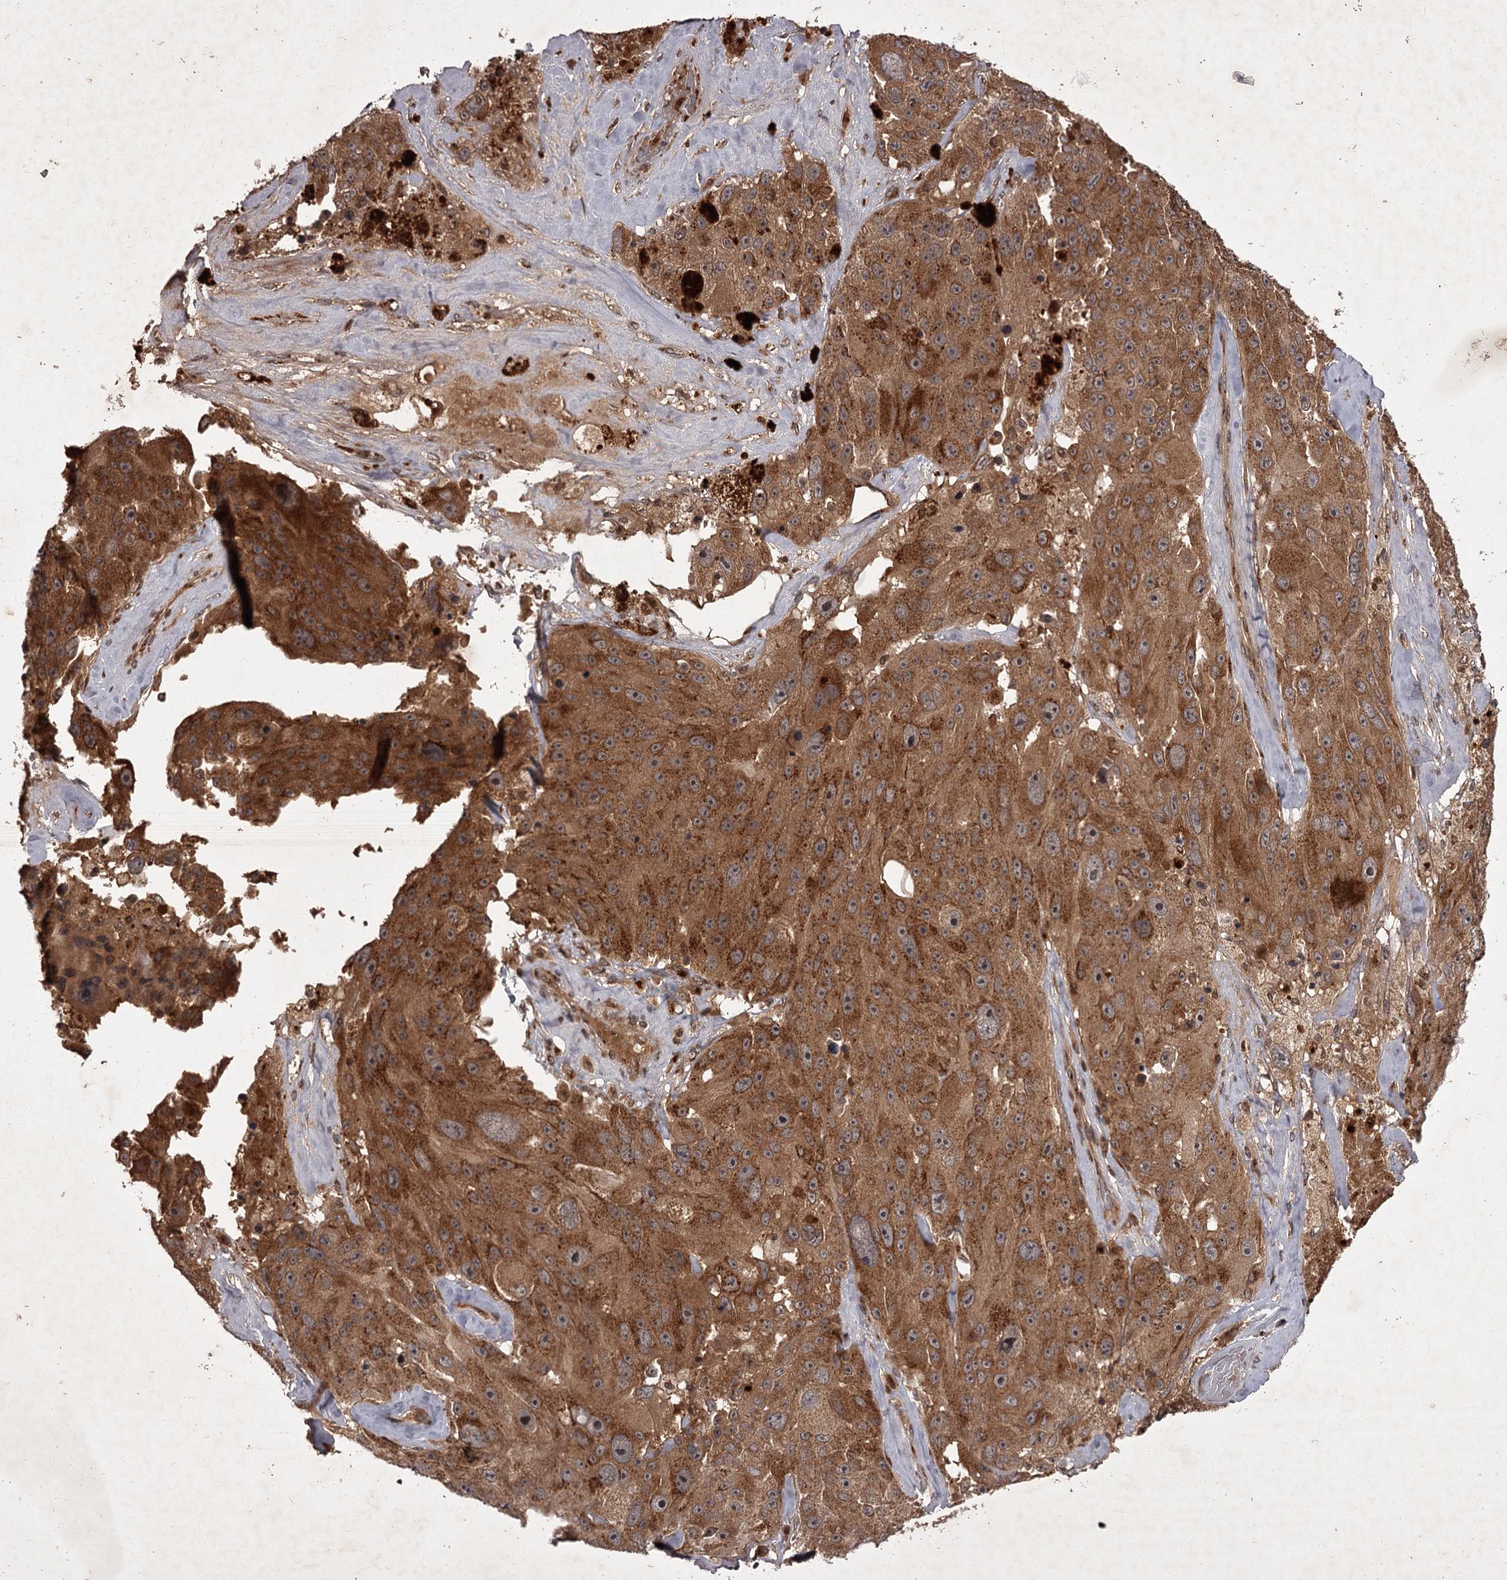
{"staining": {"intensity": "moderate", "quantity": ">75%", "location": "cytoplasmic/membranous"}, "tissue": "melanoma", "cell_type": "Tumor cells", "image_type": "cancer", "snomed": [{"axis": "morphology", "description": "Malignant melanoma, Metastatic site"}, {"axis": "topography", "description": "Lymph node"}], "caption": "This photomicrograph shows immunohistochemistry (IHC) staining of human melanoma, with medium moderate cytoplasmic/membranous staining in about >75% of tumor cells.", "gene": "TBC1D23", "patient": {"sex": "male", "age": 62}}